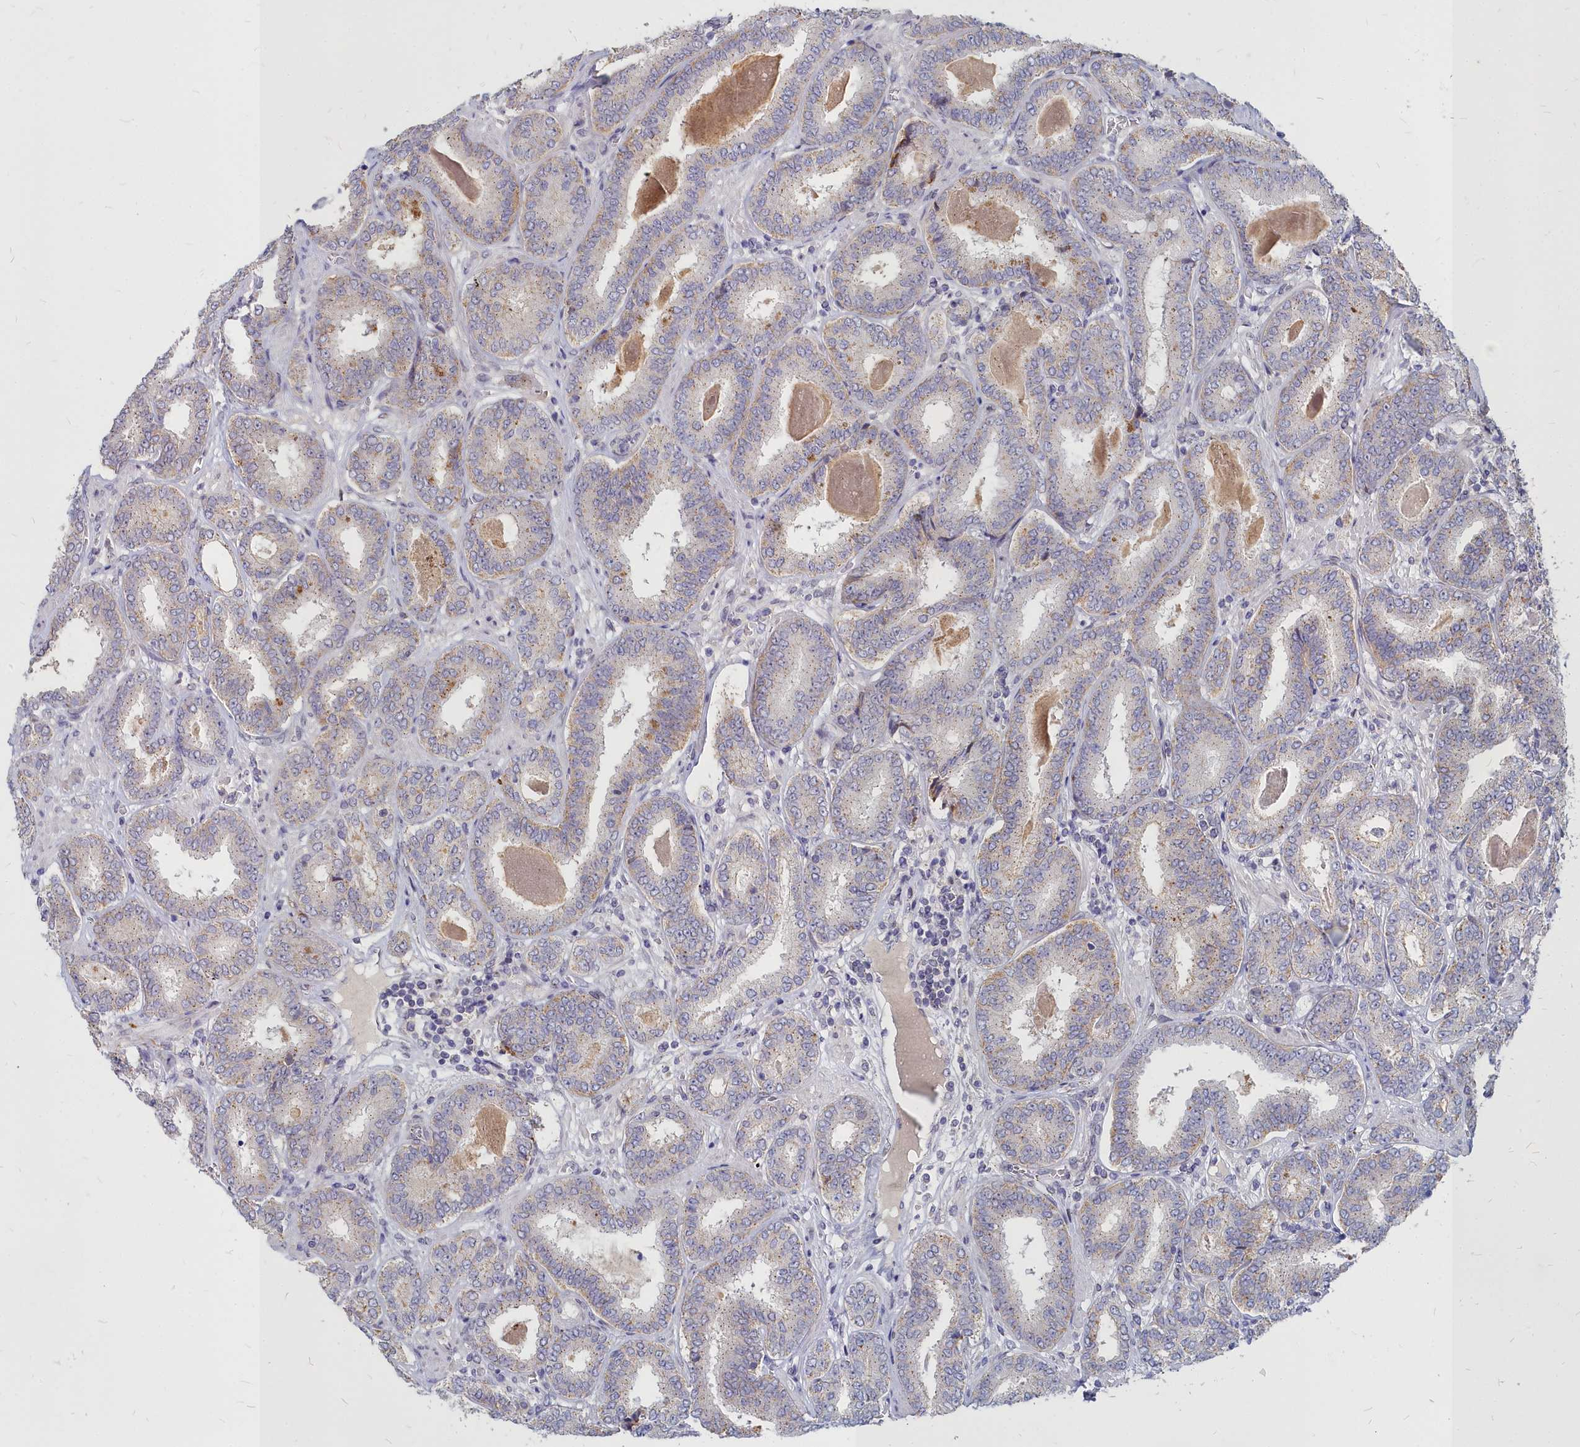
{"staining": {"intensity": "weak", "quantity": "<25%", "location": "cytoplasmic/membranous"}, "tissue": "prostate cancer", "cell_type": "Tumor cells", "image_type": "cancer", "snomed": [{"axis": "morphology", "description": "Adenocarcinoma, High grade"}, {"axis": "topography", "description": "Prostate"}], "caption": "Prostate high-grade adenocarcinoma stained for a protein using IHC demonstrates no staining tumor cells.", "gene": "NOXA1", "patient": {"sex": "male", "age": 72}}